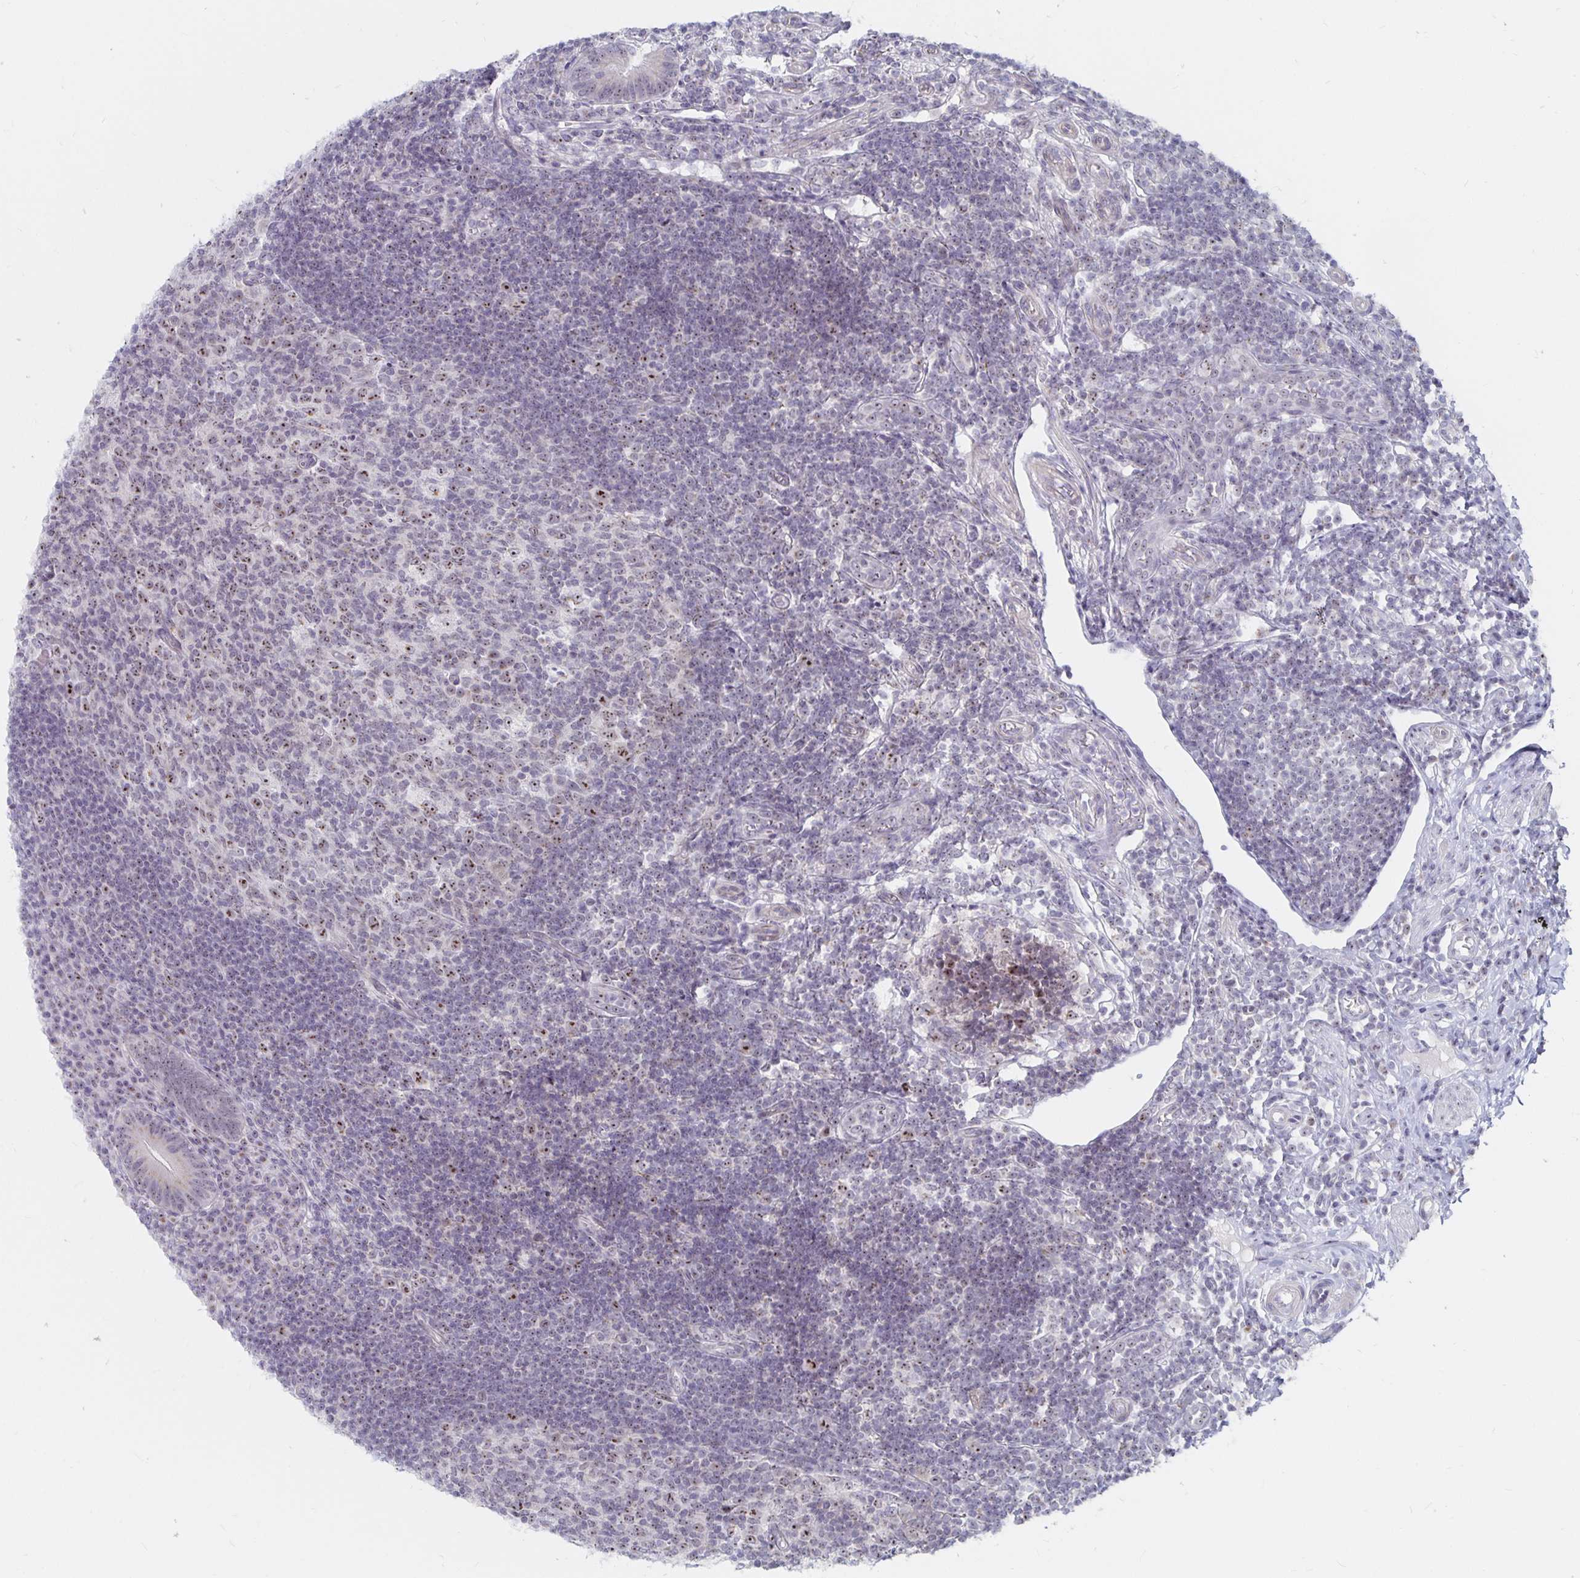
{"staining": {"intensity": "moderate", "quantity": "25%-75%", "location": "nuclear"}, "tissue": "appendix", "cell_type": "Glandular cells", "image_type": "normal", "snomed": [{"axis": "morphology", "description": "Normal tissue, NOS"}, {"axis": "topography", "description": "Appendix"}], "caption": "Protein expression analysis of normal appendix displays moderate nuclear positivity in approximately 25%-75% of glandular cells. The staining was performed using DAB (3,3'-diaminobenzidine) to visualize the protein expression in brown, while the nuclei were stained in blue with hematoxylin (Magnification: 20x).", "gene": "NUP85", "patient": {"sex": "male", "age": 18}}